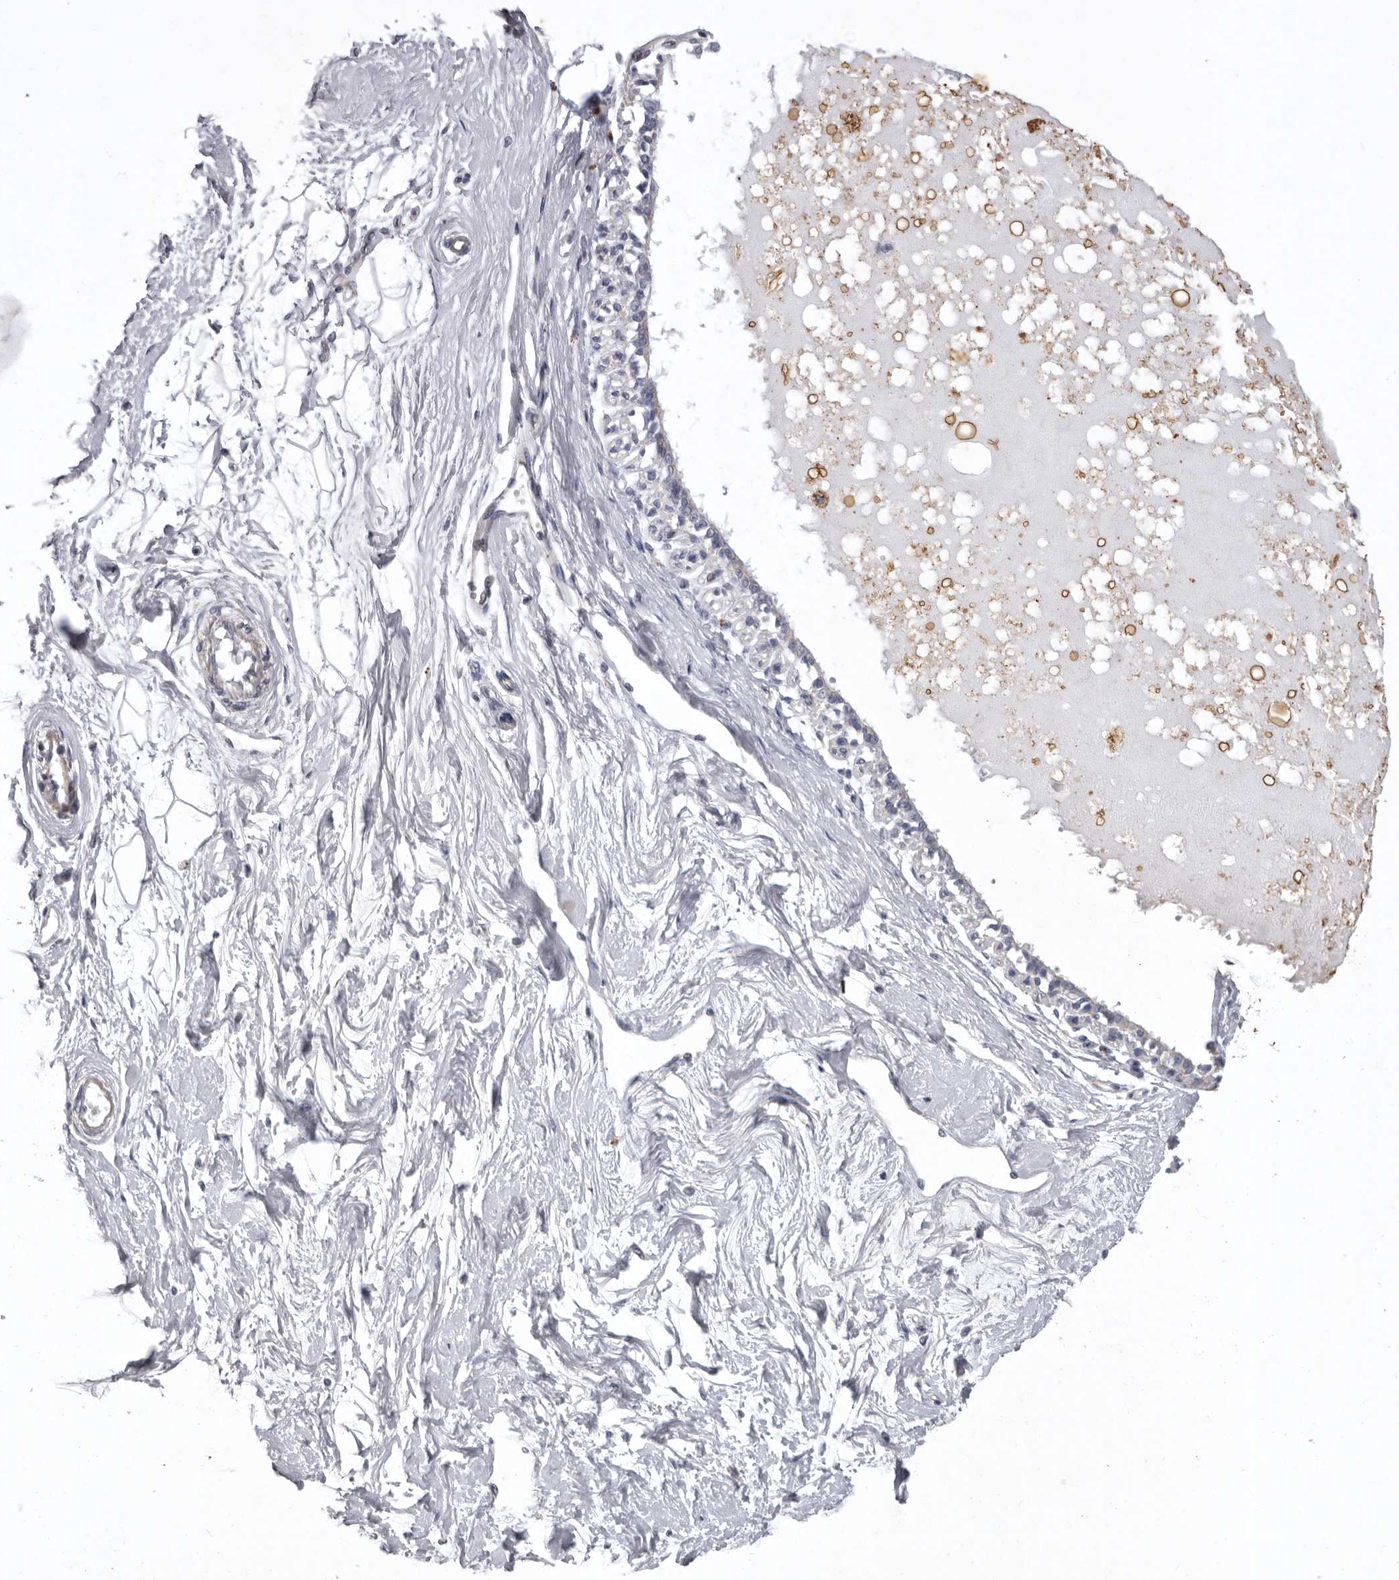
{"staining": {"intensity": "negative", "quantity": "none", "location": "none"}, "tissue": "breast", "cell_type": "Adipocytes", "image_type": "normal", "snomed": [{"axis": "morphology", "description": "Normal tissue, NOS"}, {"axis": "topography", "description": "Breast"}], "caption": "There is no significant positivity in adipocytes of breast. The staining is performed using DAB (3,3'-diaminobenzidine) brown chromogen with nuclei counter-stained in using hematoxylin.", "gene": "NKAIN4", "patient": {"sex": "female", "age": 45}}